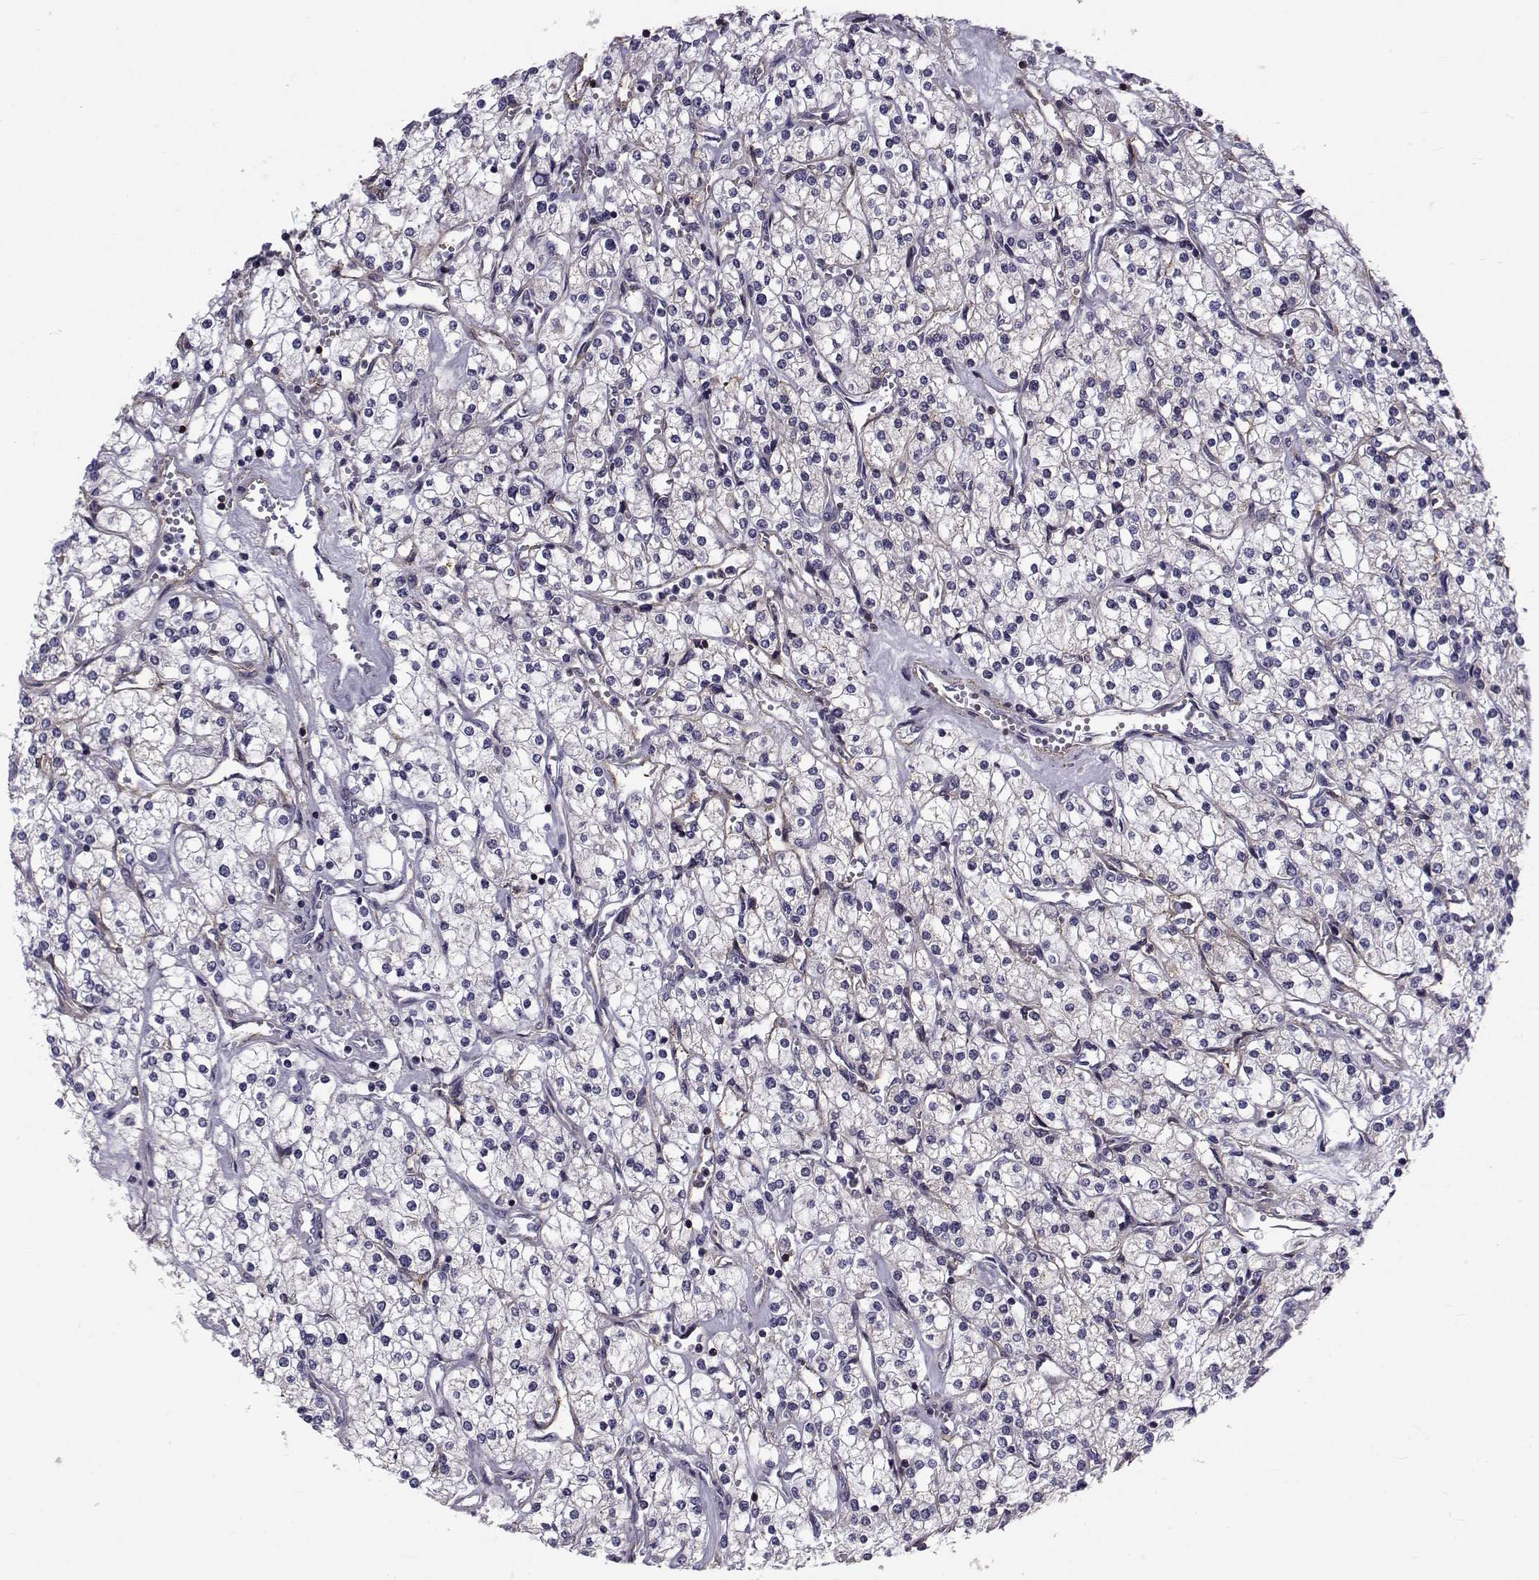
{"staining": {"intensity": "negative", "quantity": "none", "location": "none"}, "tissue": "renal cancer", "cell_type": "Tumor cells", "image_type": "cancer", "snomed": [{"axis": "morphology", "description": "Adenocarcinoma, NOS"}, {"axis": "topography", "description": "Kidney"}], "caption": "Photomicrograph shows no significant protein staining in tumor cells of adenocarcinoma (renal).", "gene": "LRRC27", "patient": {"sex": "male", "age": 80}}